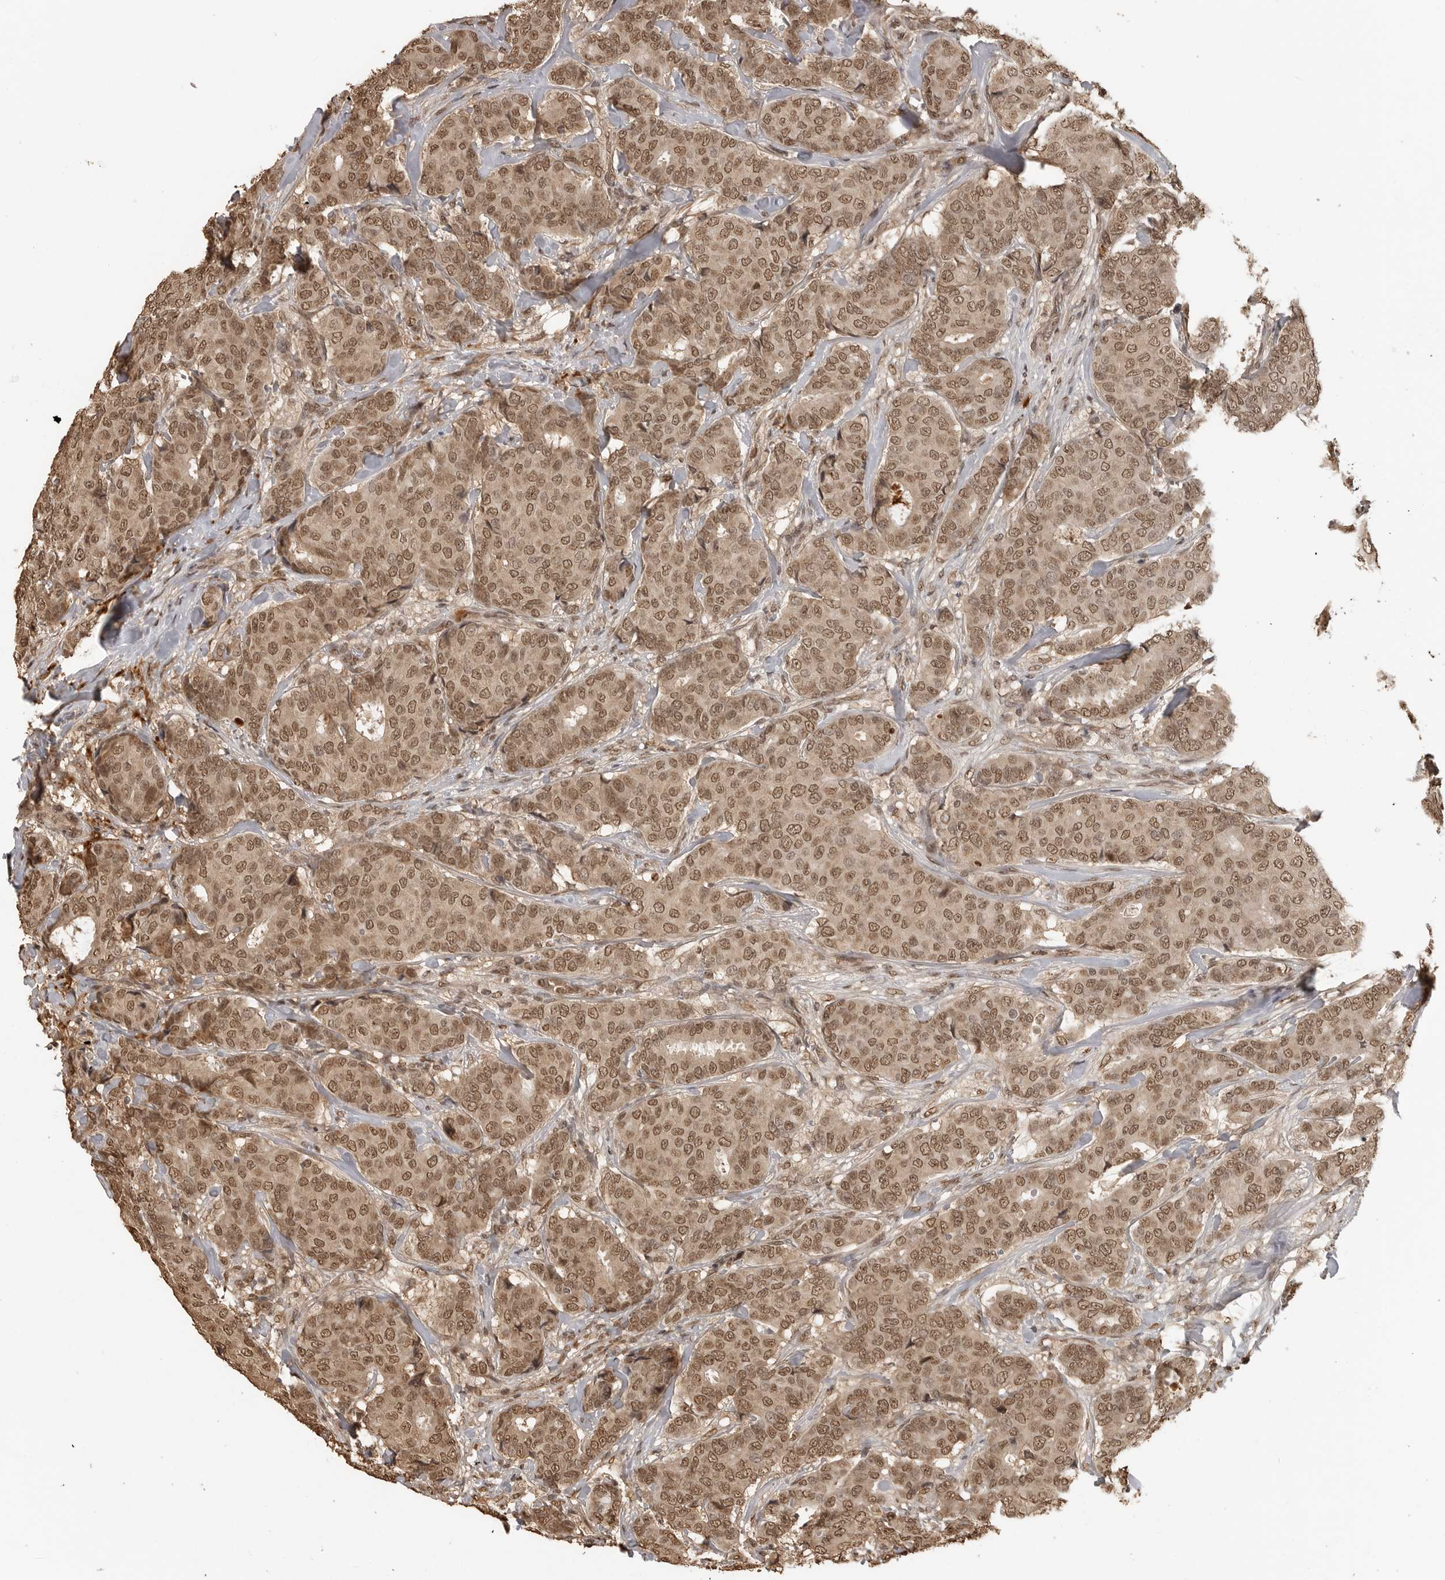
{"staining": {"intensity": "moderate", "quantity": ">75%", "location": "cytoplasmic/membranous,nuclear"}, "tissue": "breast cancer", "cell_type": "Tumor cells", "image_type": "cancer", "snomed": [{"axis": "morphology", "description": "Duct carcinoma"}, {"axis": "topography", "description": "Breast"}], "caption": "A brown stain labels moderate cytoplasmic/membranous and nuclear staining of a protein in breast cancer (invasive ductal carcinoma) tumor cells.", "gene": "CLOCK", "patient": {"sex": "female", "age": 75}}